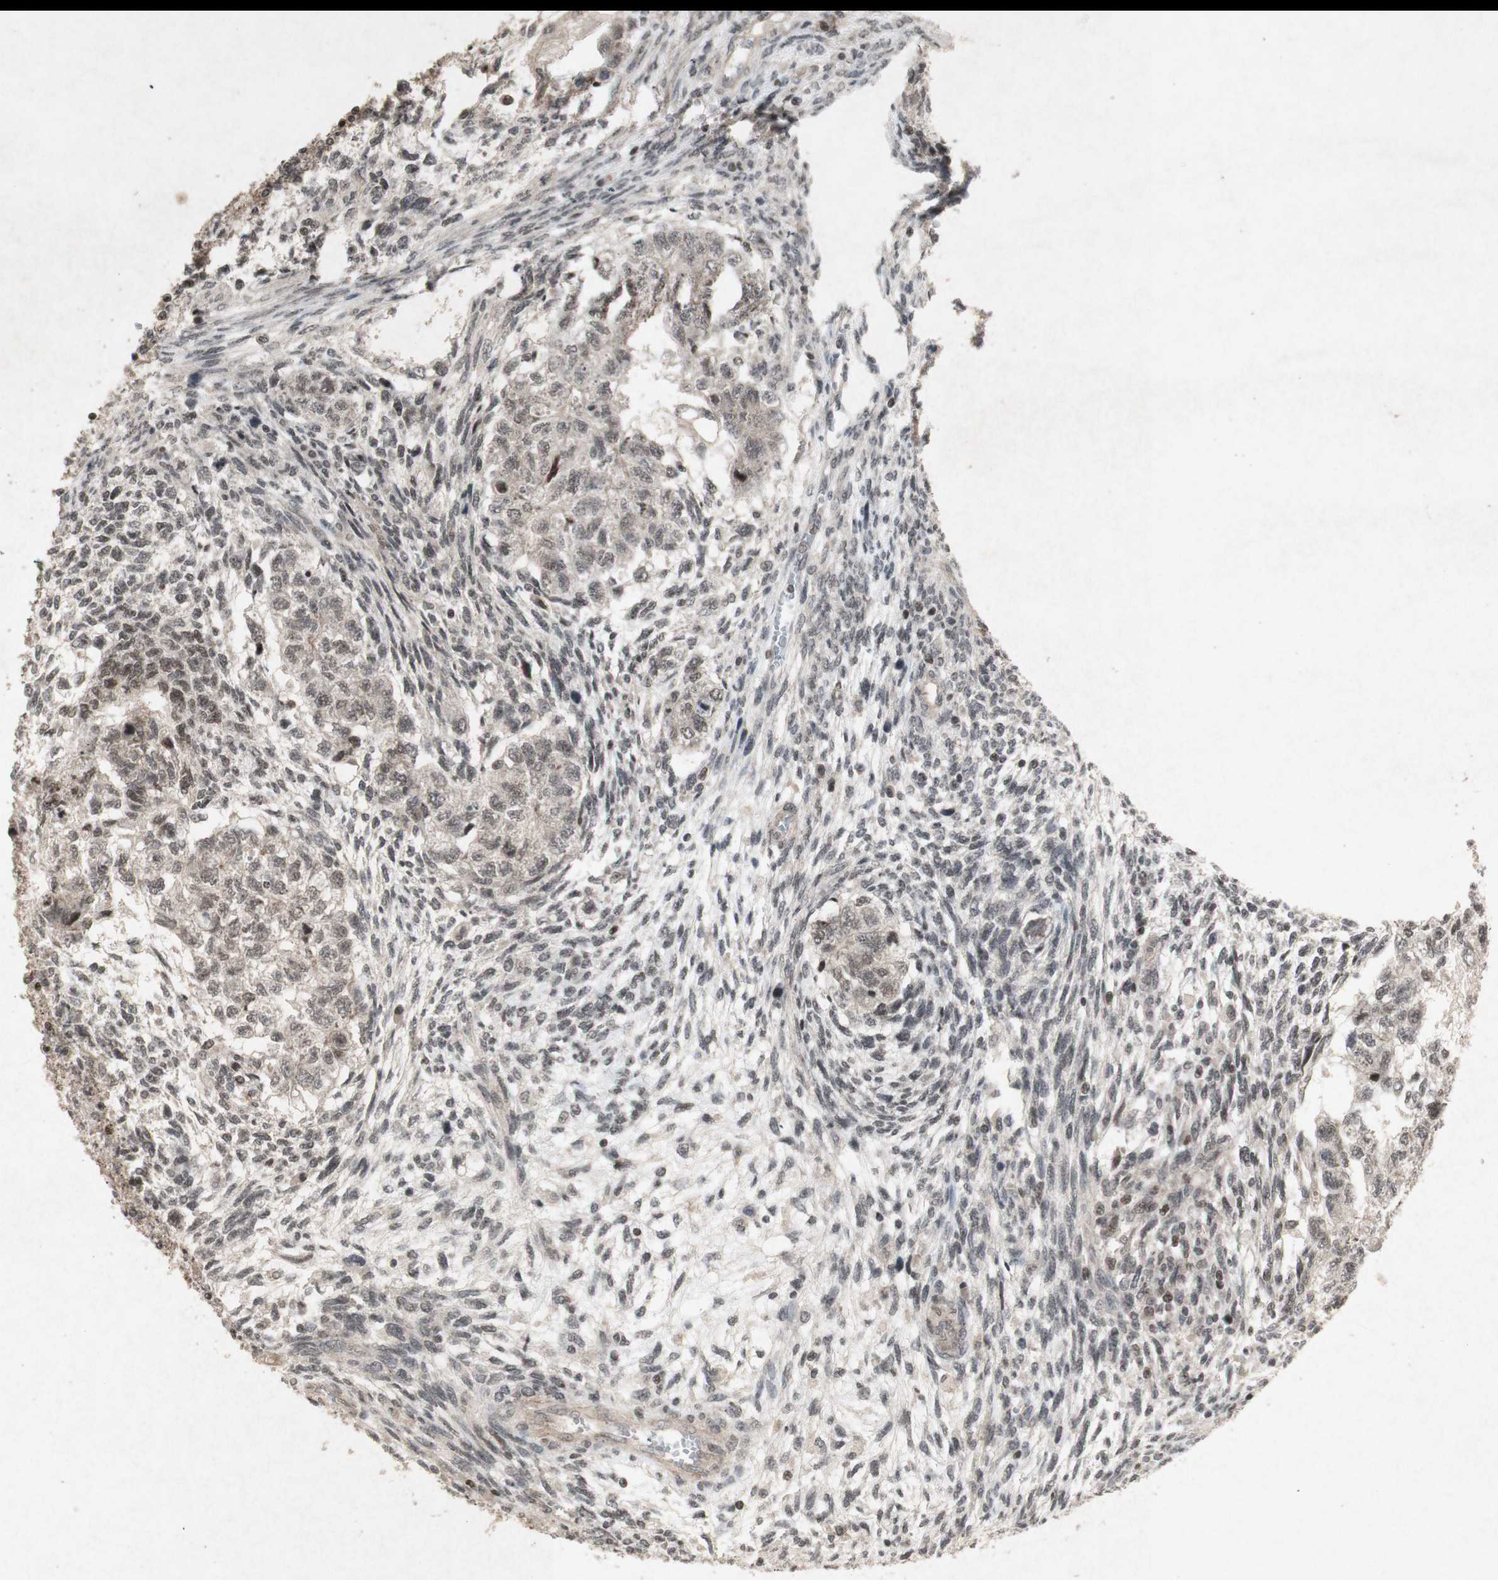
{"staining": {"intensity": "weak", "quantity": ">75%", "location": "cytoplasmic/membranous"}, "tissue": "testis cancer", "cell_type": "Tumor cells", "image_type": "cancer", "snomed": [{"axis": "morphology", "description": "Normal tissue, NOS"}, {"axis": "morphology", "description": "Carcinoma, Embryonal, NOS"}, {"axis": "topography", "description": "Testis"}], "caption": "A histopathology image showing weak cytoplasmic/membranous expression in about >75% of tumor cells in testis cancer, as visualized by brown immunohistochemical staining.", "gene": "PLXNA1", "patient": {"sex": "male", "age": 36}}